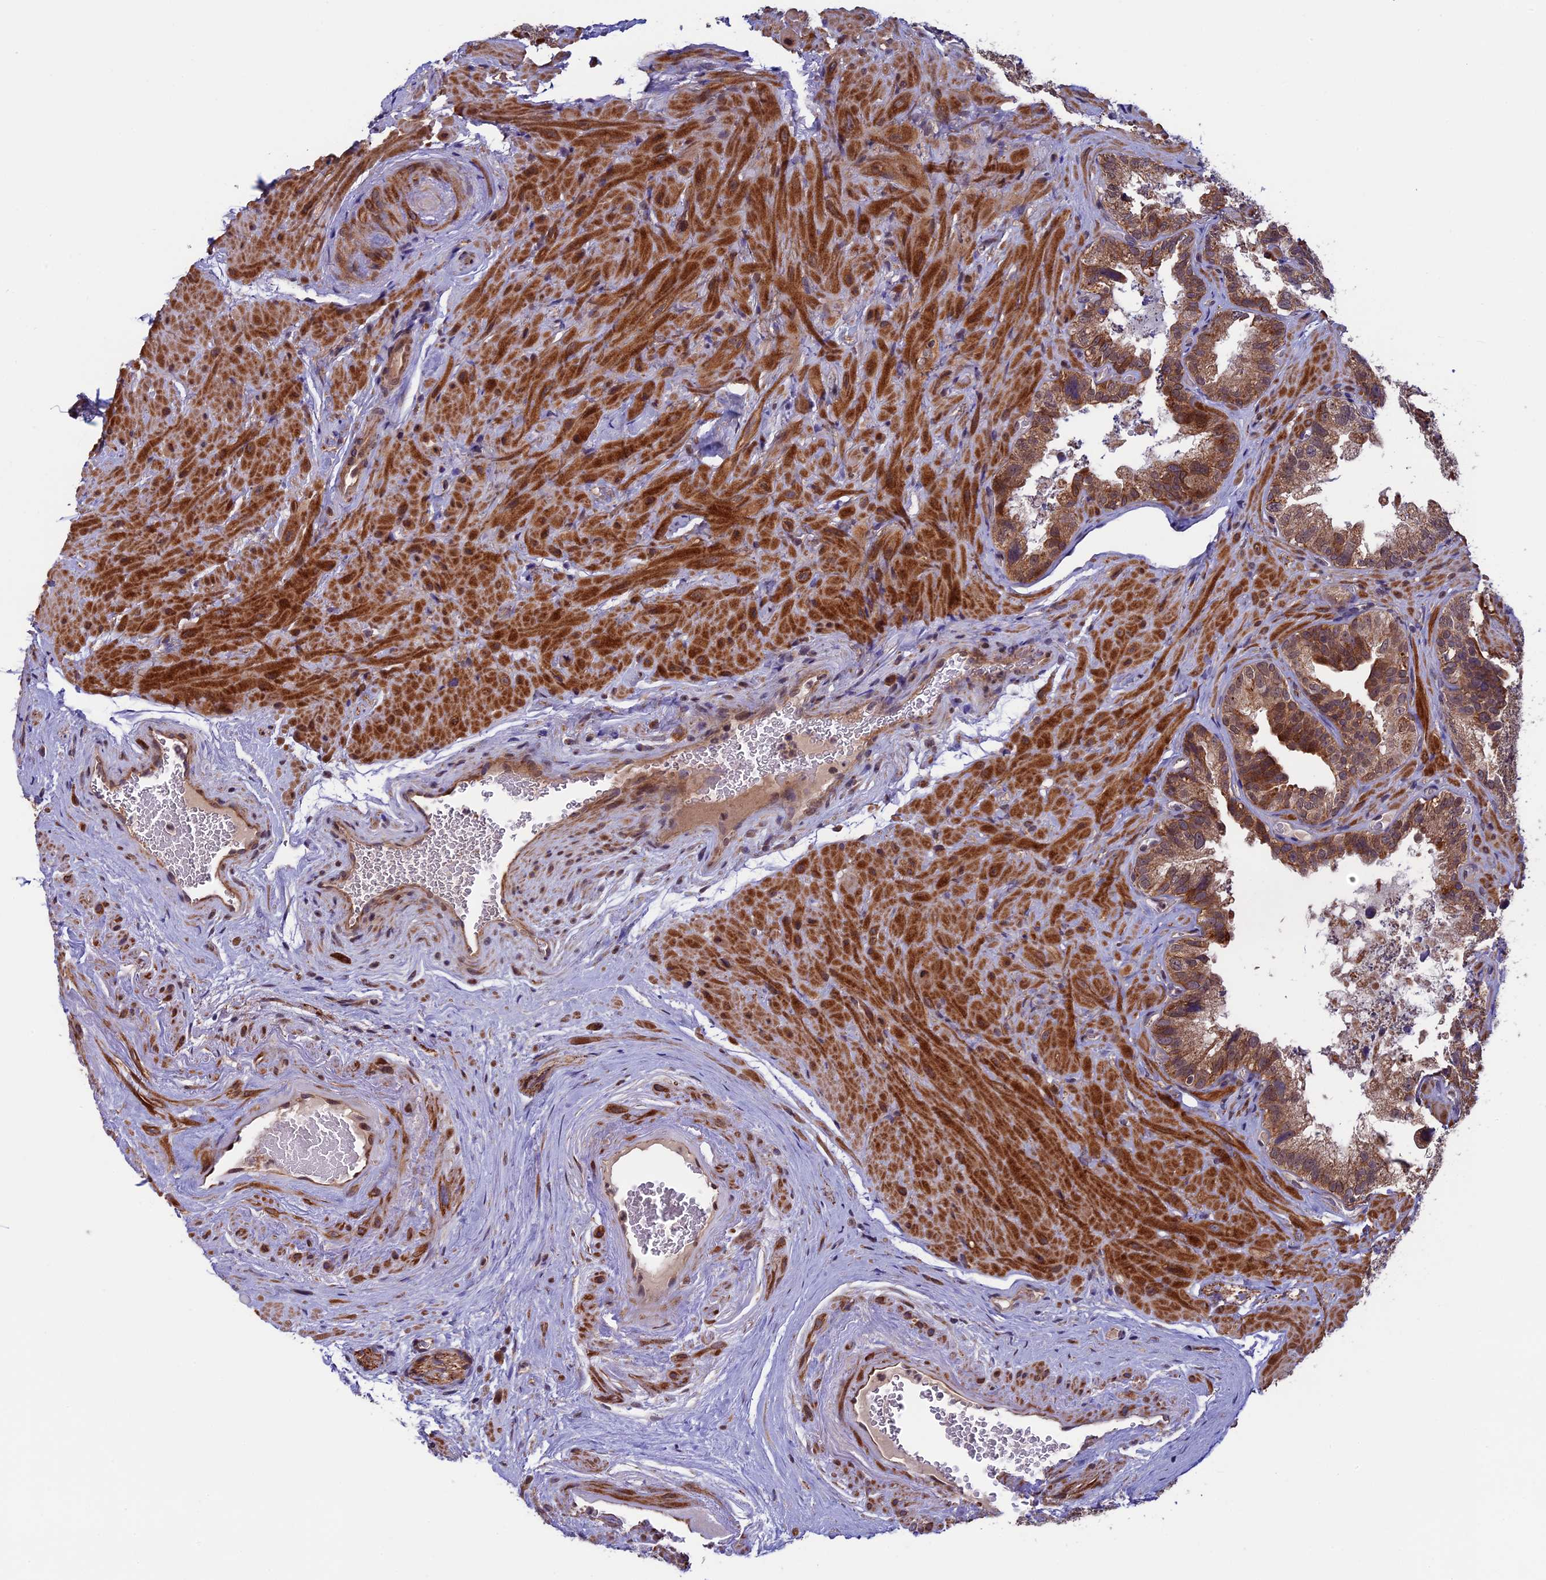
{"staining": {"intensity": "moderate", "quantity": ">75%", "location": "cytoplasmic/membranous"}, "tissue": "seminal vesicle", "cell_type": "Glandular cells", "image_type": "normal", "snomed": [{"axis": "morphology", "description": "Normal tissue, NOS"}, {"axis": "topography", "description": "Seminal veicle"}, {"axis": "topography", "description": "Peripheral nerve tissue"}], "caption": "IHC micrograph of unremarkable seminal vesicle: human seminal vesicle stained using immunohistochemistry (IHC) reveals medium levels of moderate protein expression localized specifically in the cytoplasmic/membranous of glandular cells, appearing as a cytoplasmic/membranous brown color.", "gene": "RNF17", "patient": {"sex": "male", "age": 67}}